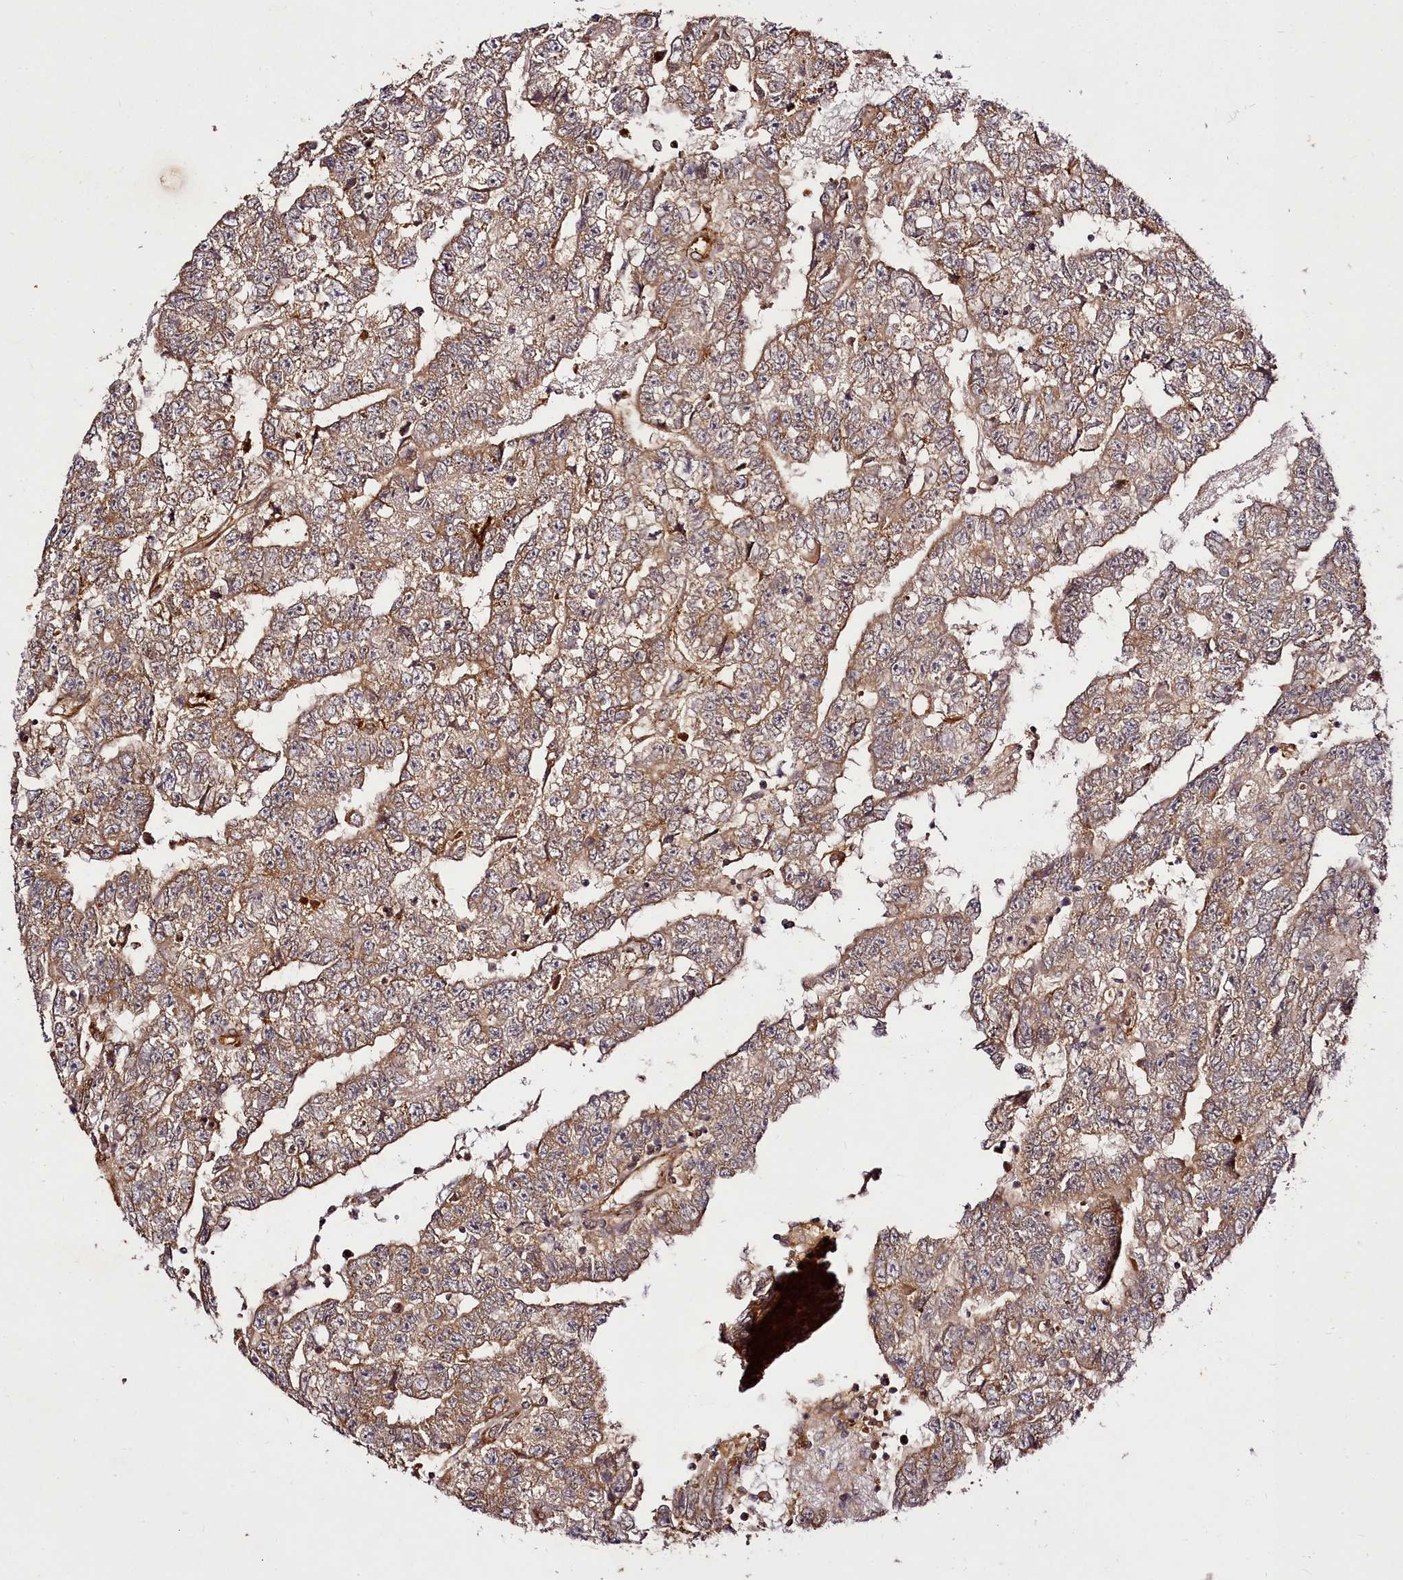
{"staining": {"intensity": "moderate", "quantity": ">75%", "location": "cytoplasmic/membranous"}, "tissue": "testis cancer", "cell_type": "Tumor cells", "image_type": "cancer", "snomed": [{"axis": "morphology", "description": "Carcinoma, Embryonal, NOS"}, {"axis": "topography", "description": "Testis"}], "caption": "A histopathology image of human testis embryonal carcinoma stained for a protein demonstrates moderate cytoplasmic/membranous brown staining in tumor cells. Immunohistochemistry stains the protein of interest in brown and the nuclei are stained blue.", "gene": "EDIL3", "patient": {"sex": "male", "age": 25}}